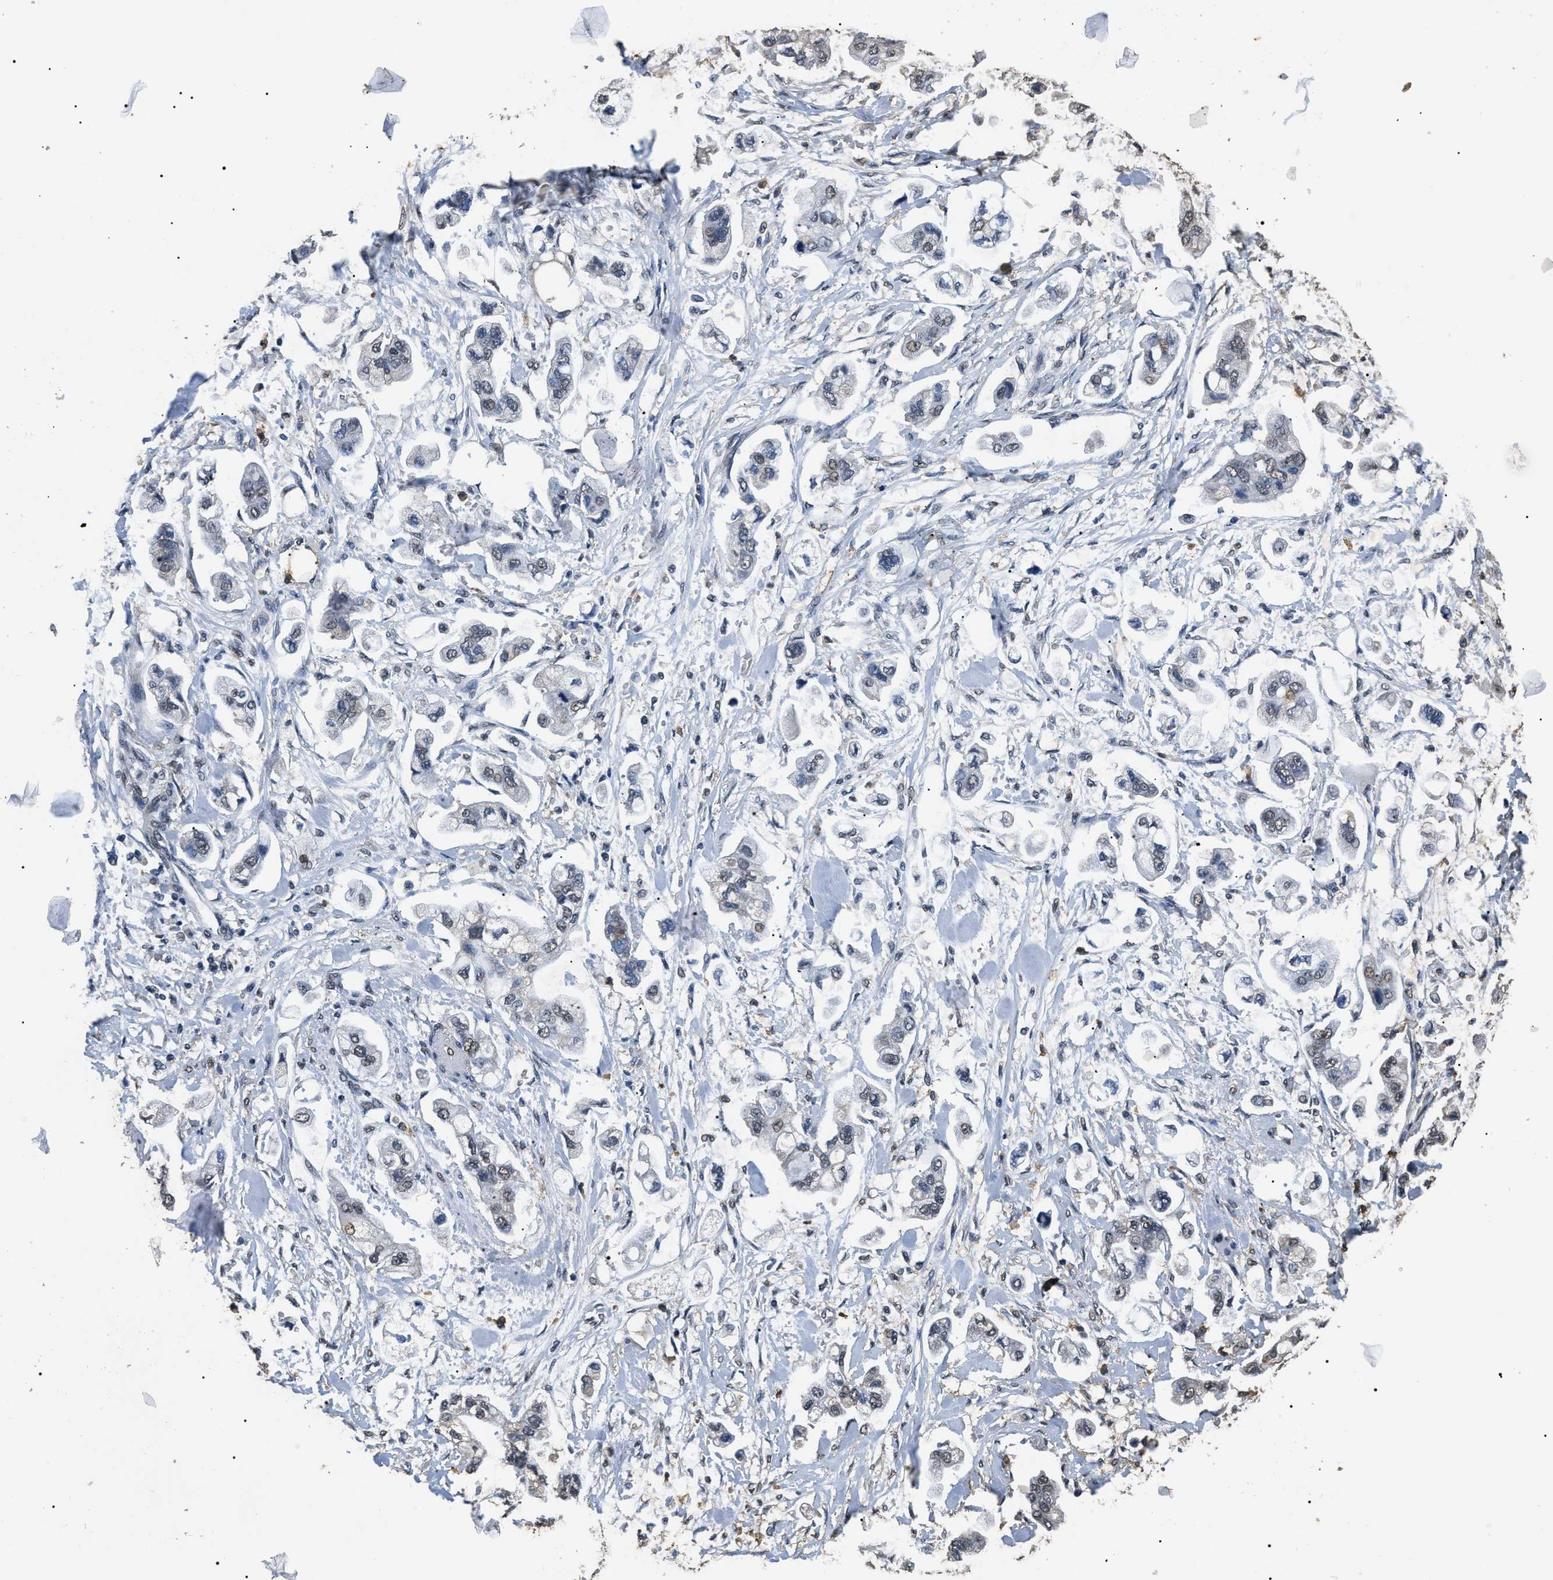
{"staining": {"intensity": "negative", "quantity": "none", "location": "none"}, "tissue": "stomach cancer", "cell_type": "Tumor cells", "image_type": "cancer", "snomed": [{"axis": "morphology", "description": "Adenocarcinoma, NOS"}, {"axis": "topography", "description": "Stomach"}], "caption": "Adenocarcinoma (stomach) was stained to show a protein in brown. There is no significant positivity in tumor cells.", "gene": "PSMD8", "patient": {"sex": "male", "age": 62}}